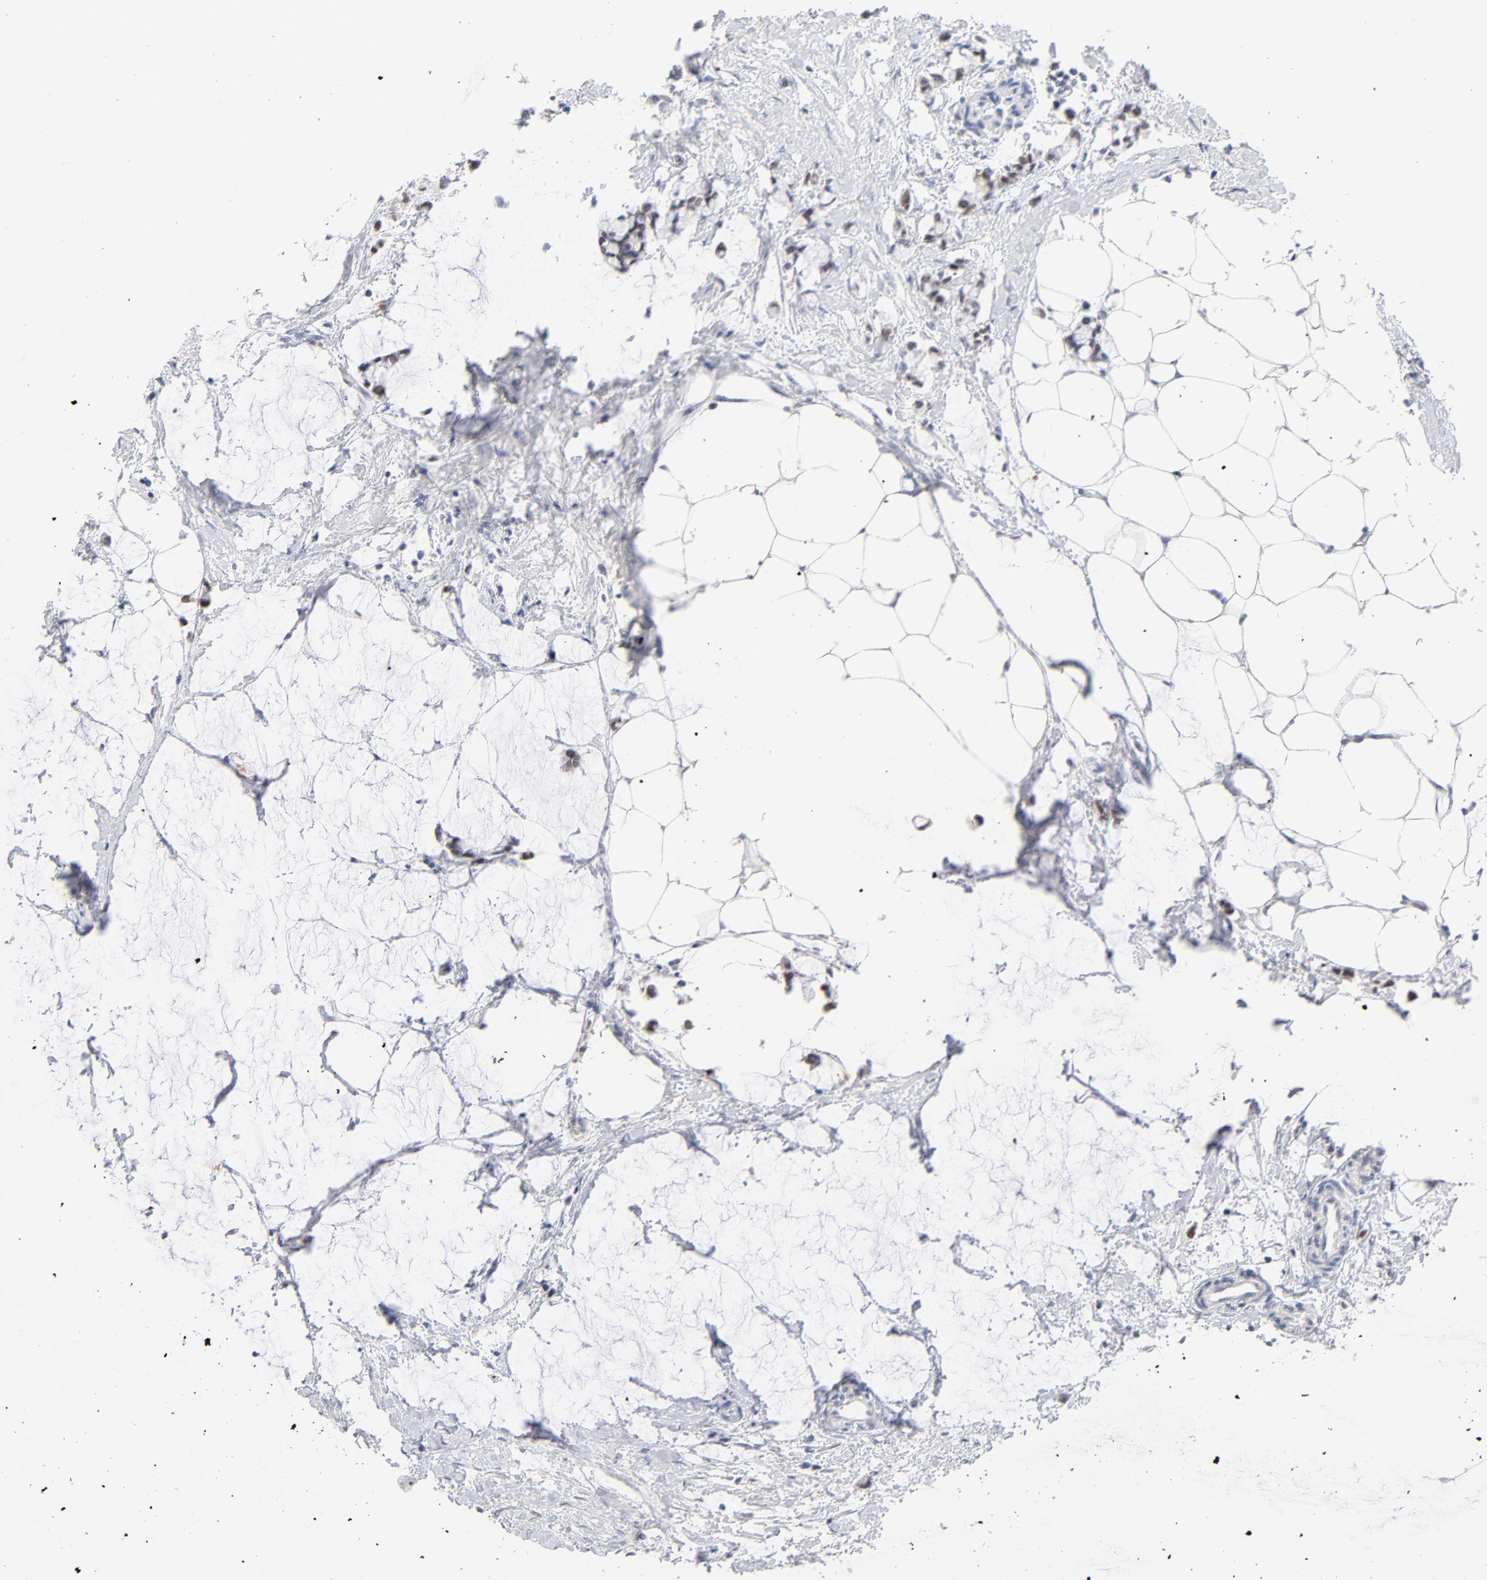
{"staining": {"intensity": "weak", "quantity": "25%-75%", "location": "nuclear"}, "tissue": "colorectal cancer", "cell_type": "Tumor cells", "image_type": "cancer", "snomed": [{"axis": "morphology", "description": "Normal tissue, NOS"}, {"axis": "morphology", "description": "Adenocarcinoma, NOS"}, {"axis": "topography", "description": "Colon"}, {"axis": "topography", "description": "Peripheral nerve tissue"}], "caption": "Immunohistochemical staining of human colorectal adenocarcinoma shows weak nuclear protein positivity in about 25%-75% of tumor cells. (brown staining indicates protein expression, while blue staining denotes nuclei).", "gene": "ORC2", "patient": {"sex": "male", "age": 14}}